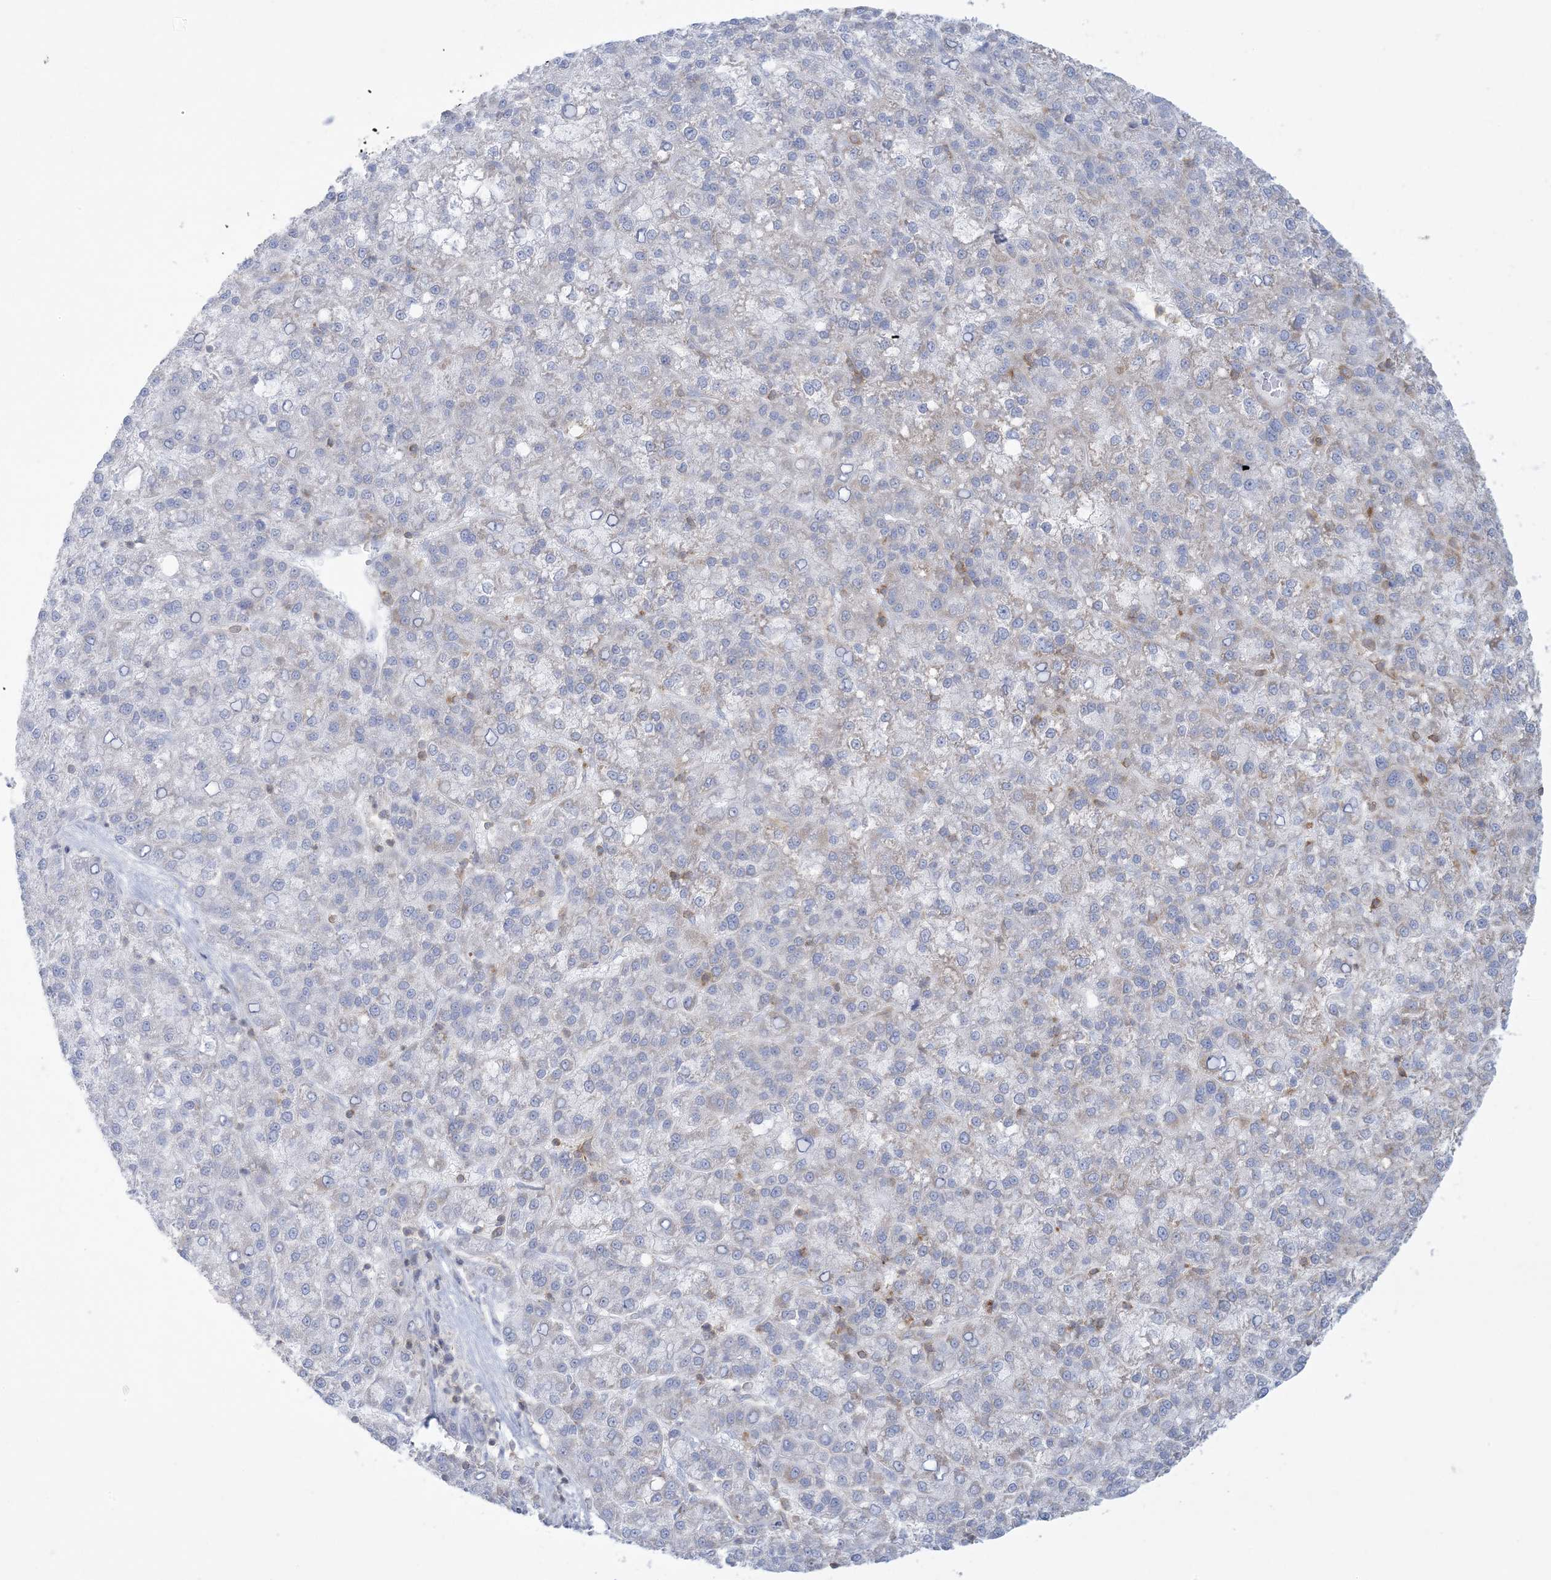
{"staining": {"intensity": "negative", "quantity": "none", "location": "none"}, "tissue": "liver cancer", "cell_type": "Tumor cells", "image_type": "cancer", "snomed": [{"axis": "morphology", "description": "Carcinoma, Hepatocellular, NOS"}, {"axis": "topography", "description": "Liver"}], "caption": "This photomicrograph is of liver hepatocellular carcinoma stained with immunohistochemistry to label a protein in brown with the nuclei are counter-stained blue. There is no positivity in tumor cells.", "gene": "ARHGAP30", "patient": {"sex": "female", "age": 58}}